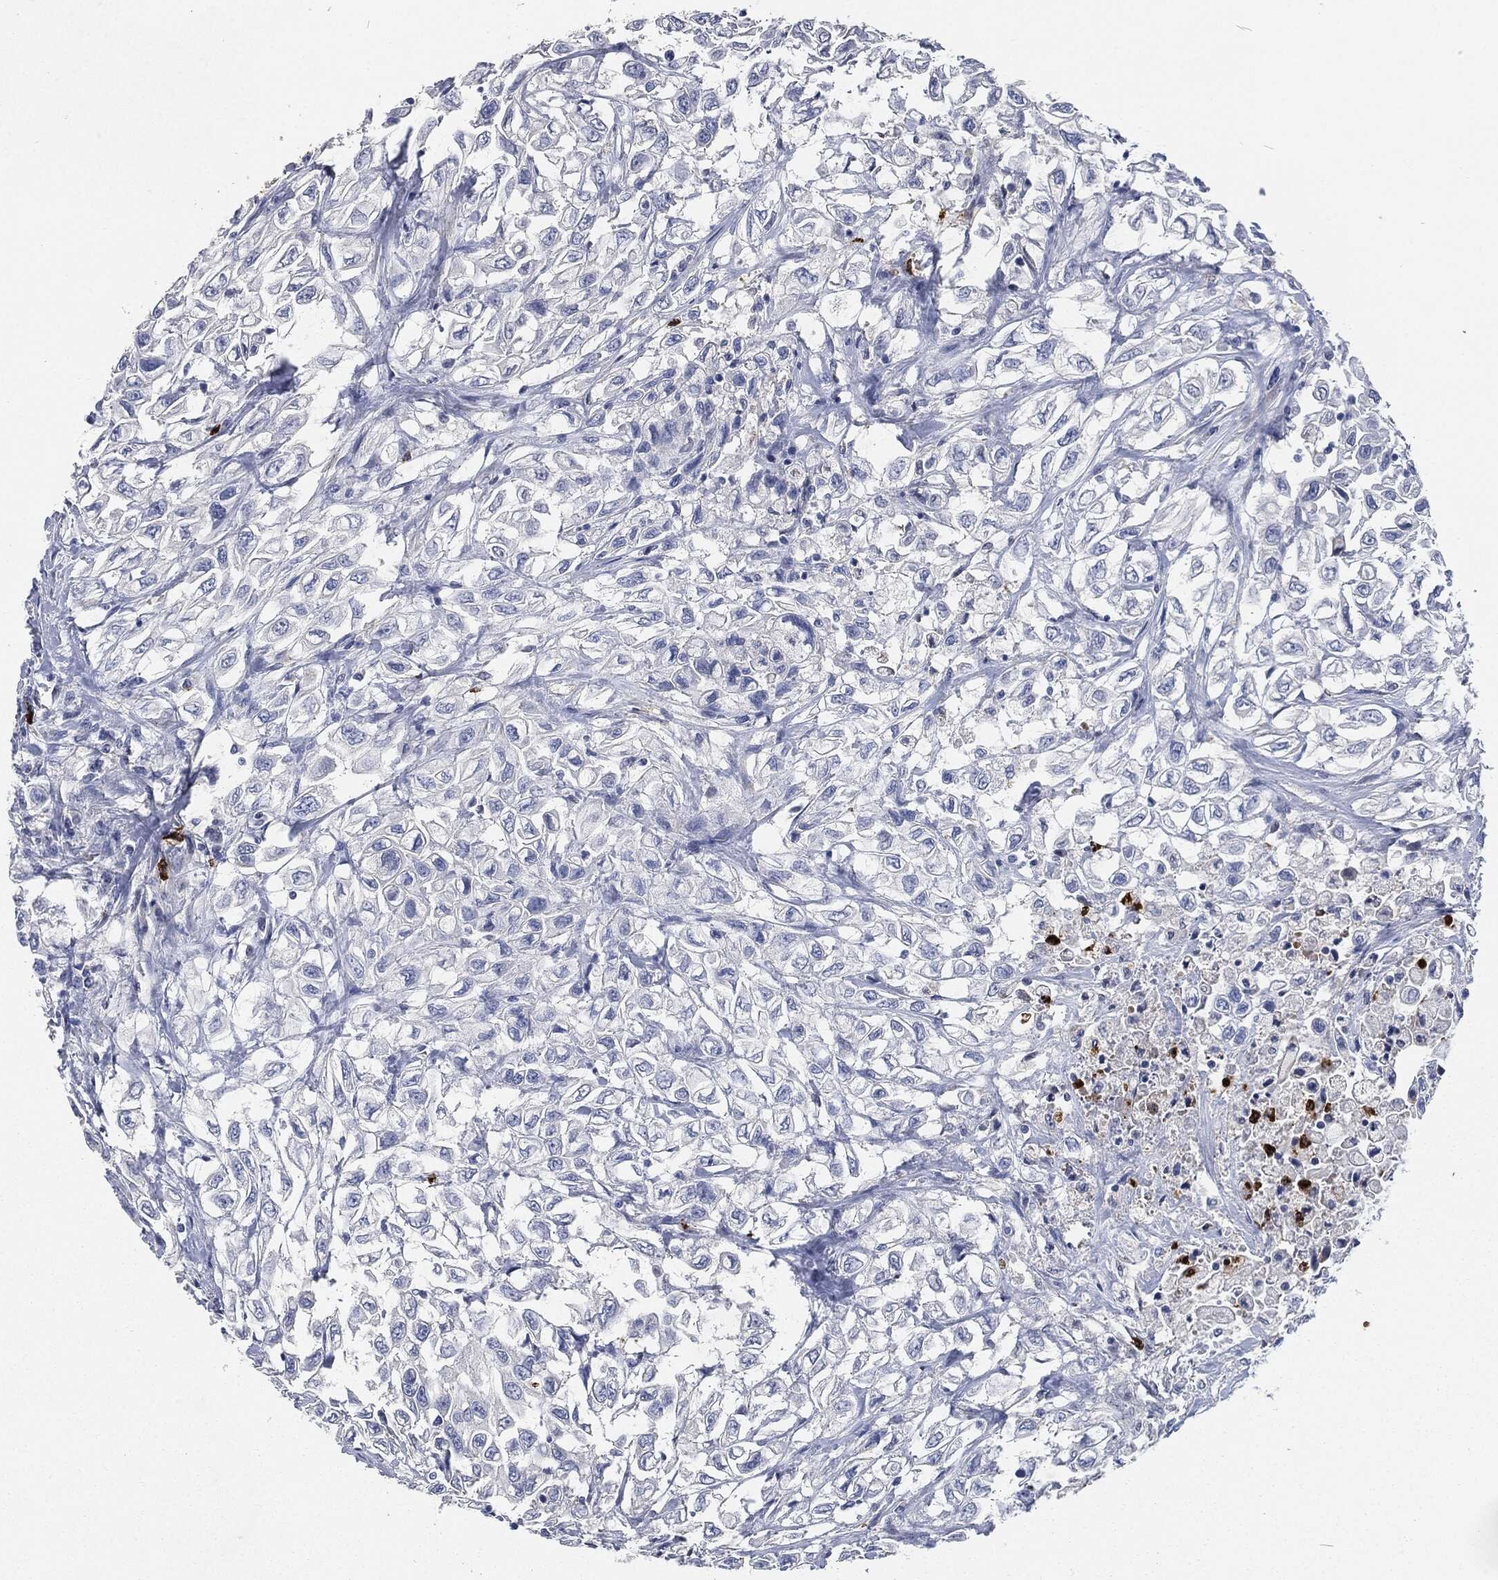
{"staining": {"intensity": "negative", "quantity": "none", "location": "none"}, "tissue": "urothelial cancer", "cell_type": "Tumor cells", "image_type": "cancer", "snomed": [{"axis": "morphology", "description": "Urothelial carcinoma, High grade"}, {"axis": "topography", "description": "Urinary bladder"}], "caption": "Tumor cells are negative for brown protein staining in high-grade urothelial carcinoma.", "gene": "MPO", "patient": {"sex": "female", "age": 56}}